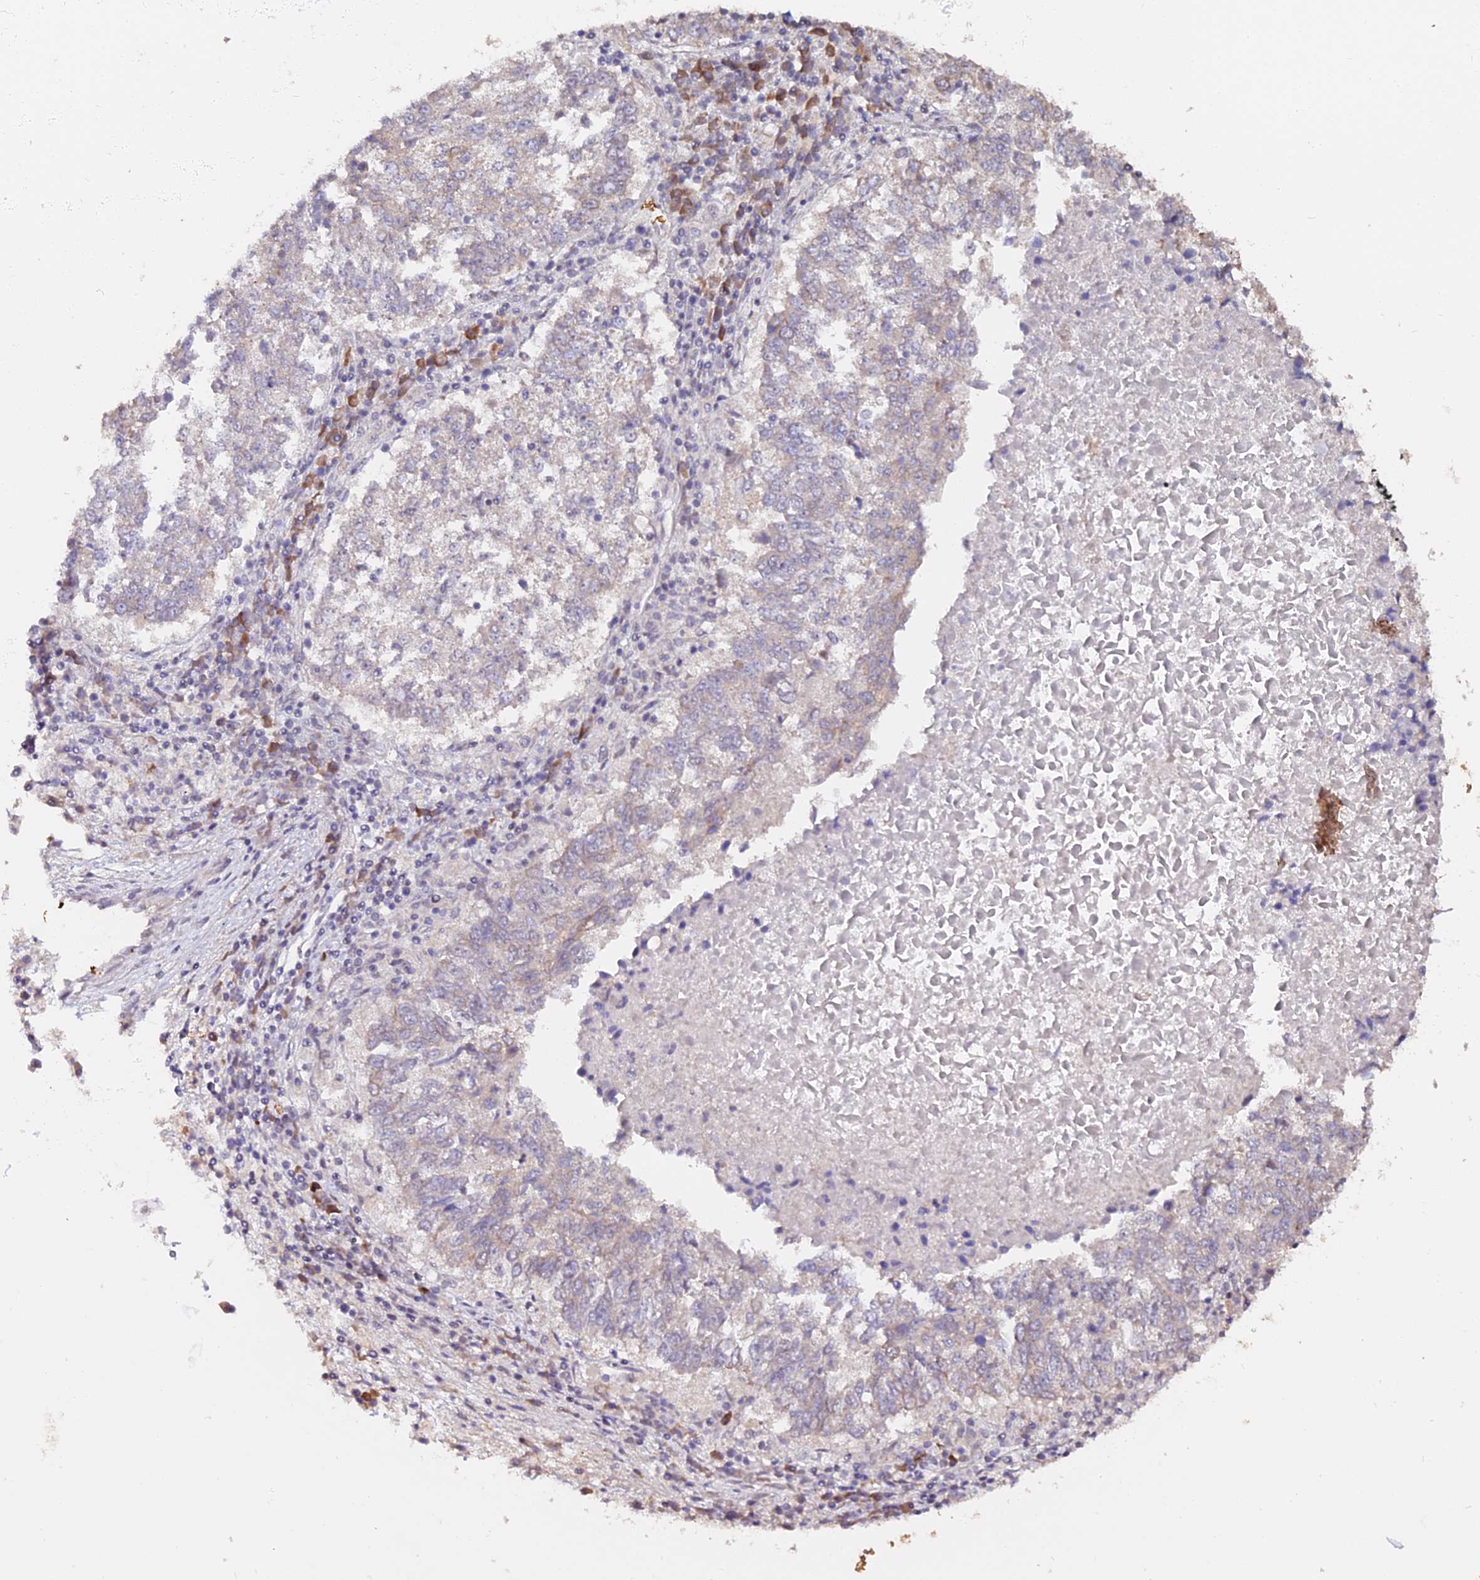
{"staining": {"intensity": "weak", "quantity": "<25%", "location": "cytoplasmic/membranous"}, "tissue": "lung cancer", "cell_type": "Tumor cells", "image_type": "cancer", "snomed": [{"axis": "morphology", "description": "Squamous cell carcinoma, NOS"}, {"axis": "topography", "description": "Lung"}], "caption": "DAB (3,3'-diaminobenzidine) immunohistochemical staining of human lung cancer reveals no significant expression in tumor cells.", "gene": "ZDBF2", "patient": {"sex": "male", "age": 73}}